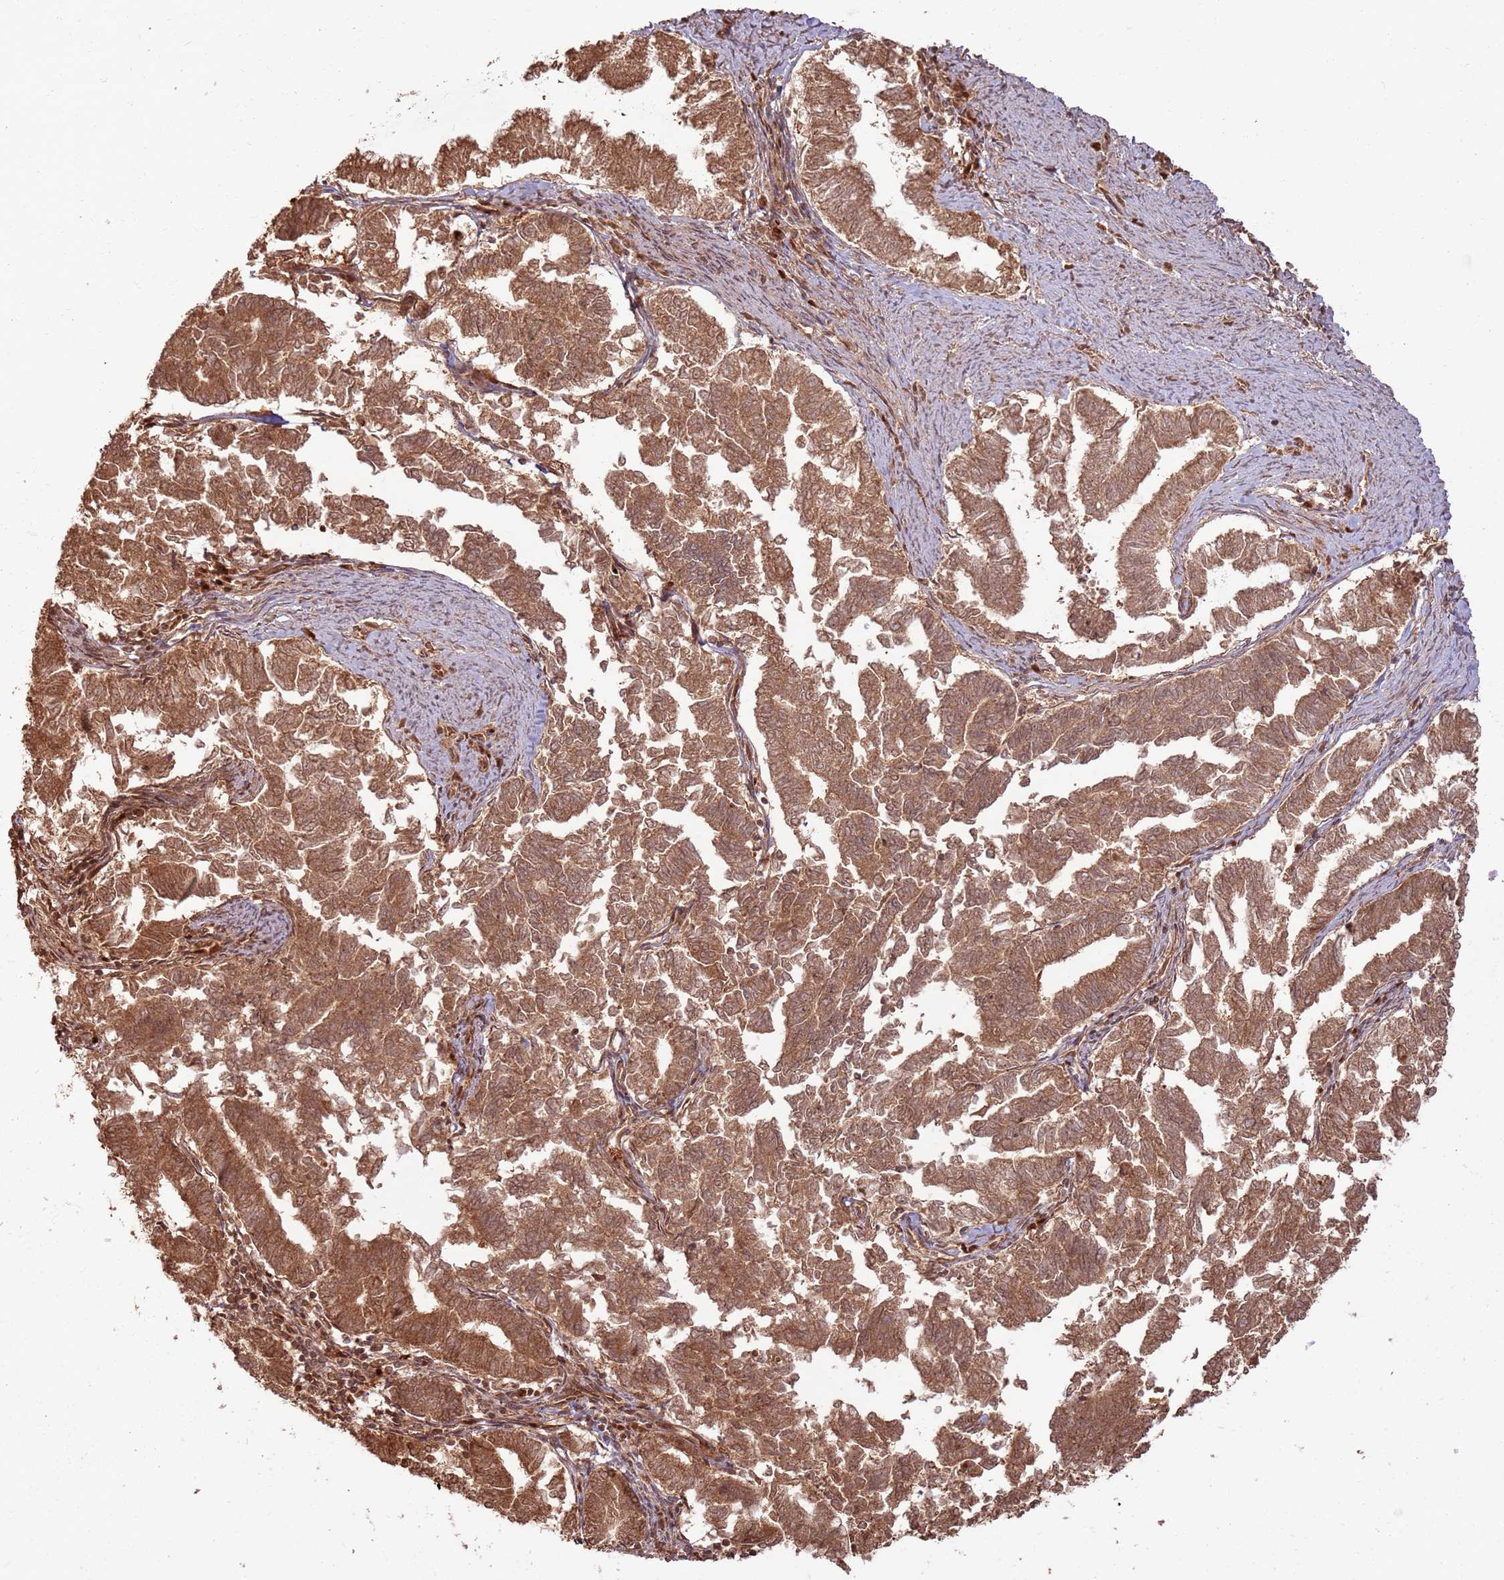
{"staining": {"intensity": "moderate", "quantity": ">75%", "location": "cytoplasmic/membranous,nuclear"}, "tissue": "endometrial cancer", "cell_type": "Tumor cells", "image_type": "cancer", "snomed": [{"axis": "morphology", "description": "Adenocarcinoma, NOS"}, {"axis": "topography", "description": "Endometrium"}], "caption": "Moderate cytoplasmic/membranous and nuclear staining for a protein is appreciated in about >75% of tumor cells of endometrial cancer (adenocarcinoma) using immunohistochemistry (IHC).", "gene": "TBC1D13", "patient": {"sex": "female", "age": 79}}